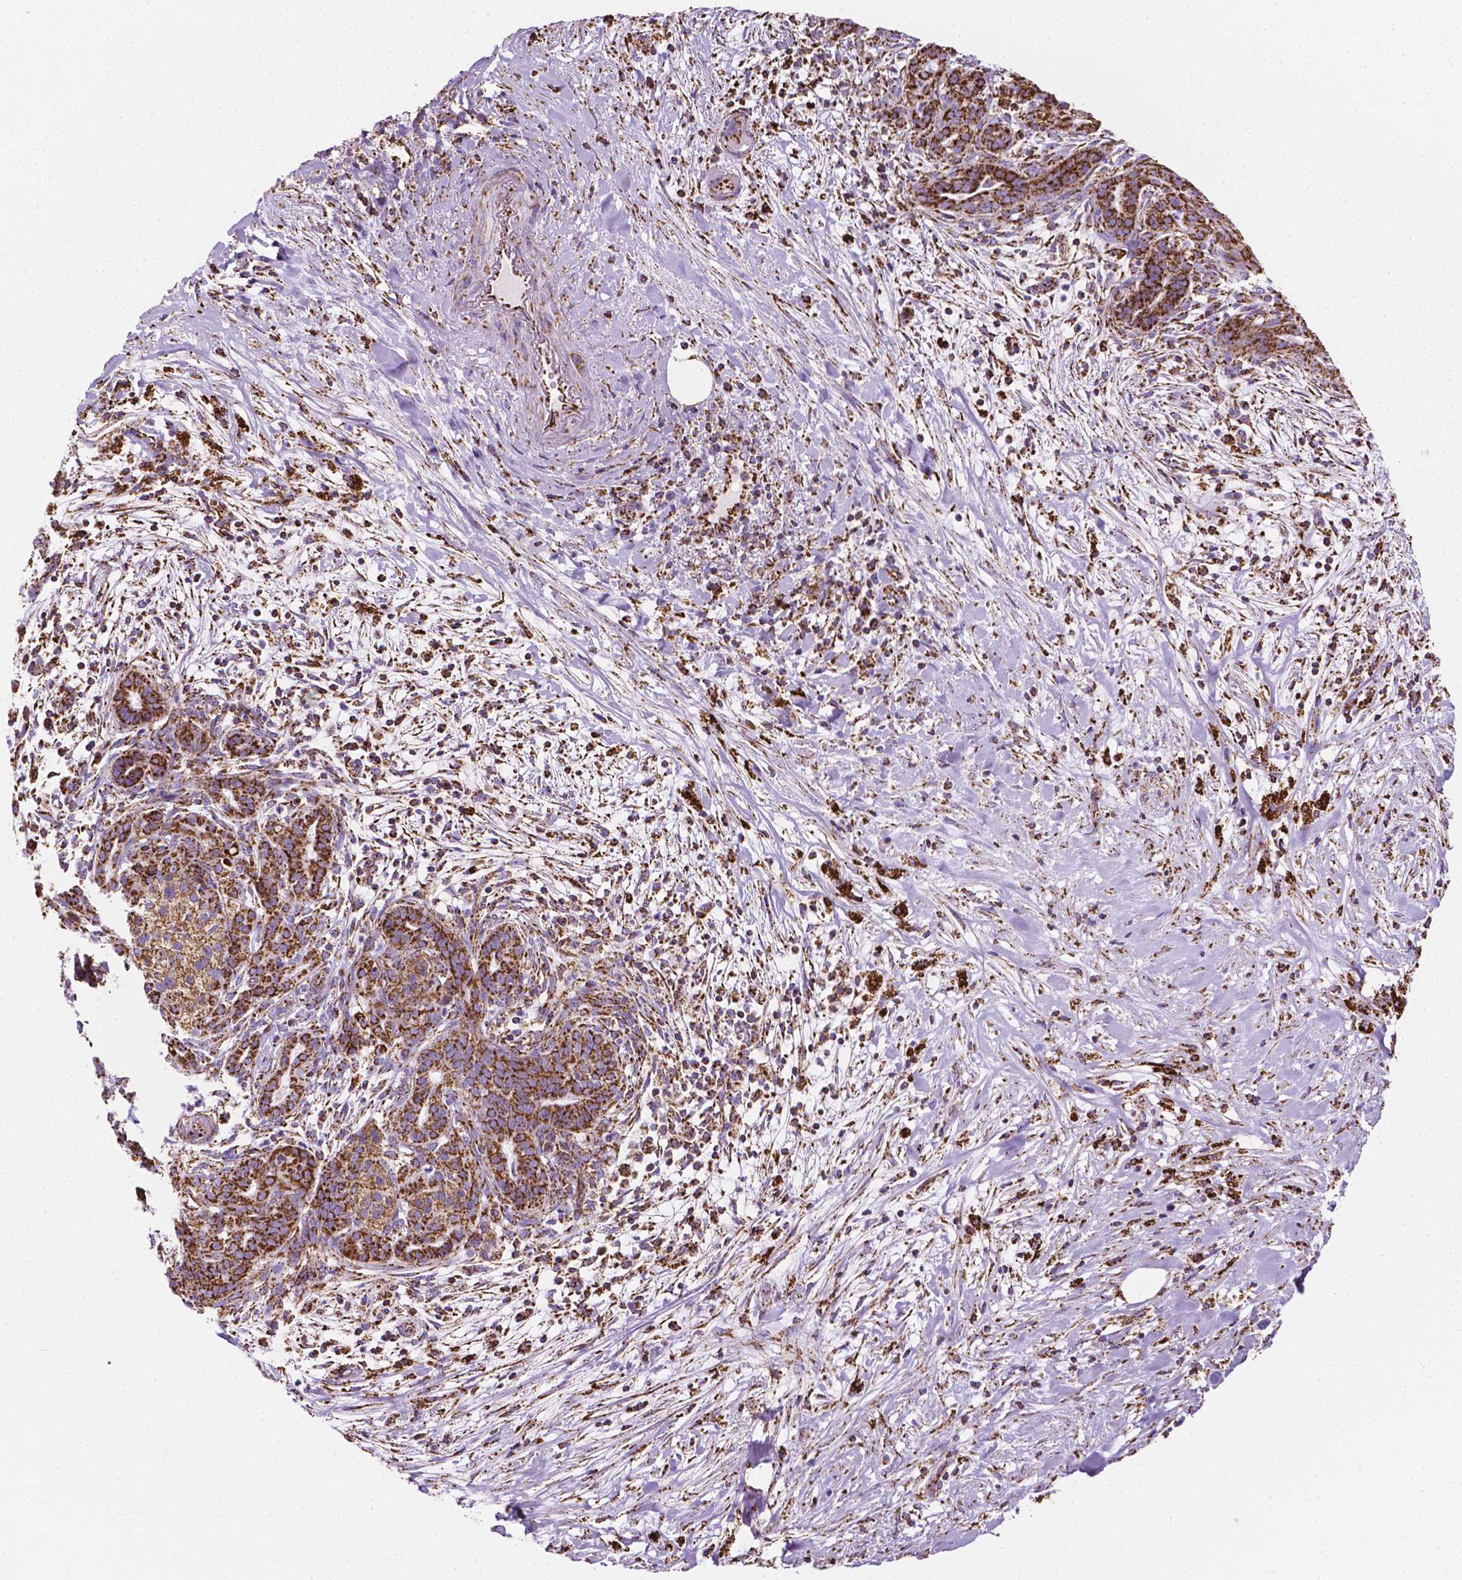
{"staining": {"intensity": "strong", "quantity": ">75%", "location": "cytoplasmic/membranous"}, "tissue": "pancreatic cancer", "cell_type": "Tumor cells", "image_type": "cancer", "snomed": [{"axis": "morphology", "description": "Adenocarcinoma, NOS"}, {"axis": "topography", "description": "Pancreas"}], "caption": "Strong cytoplasmic/membranous protein positivity is appreciated in approximately >75% of tumor cells in pancreatic cancer (adenocarcinoma).", "gene": "RMDN3", "patient": {"sex": "male", "age": 44}}